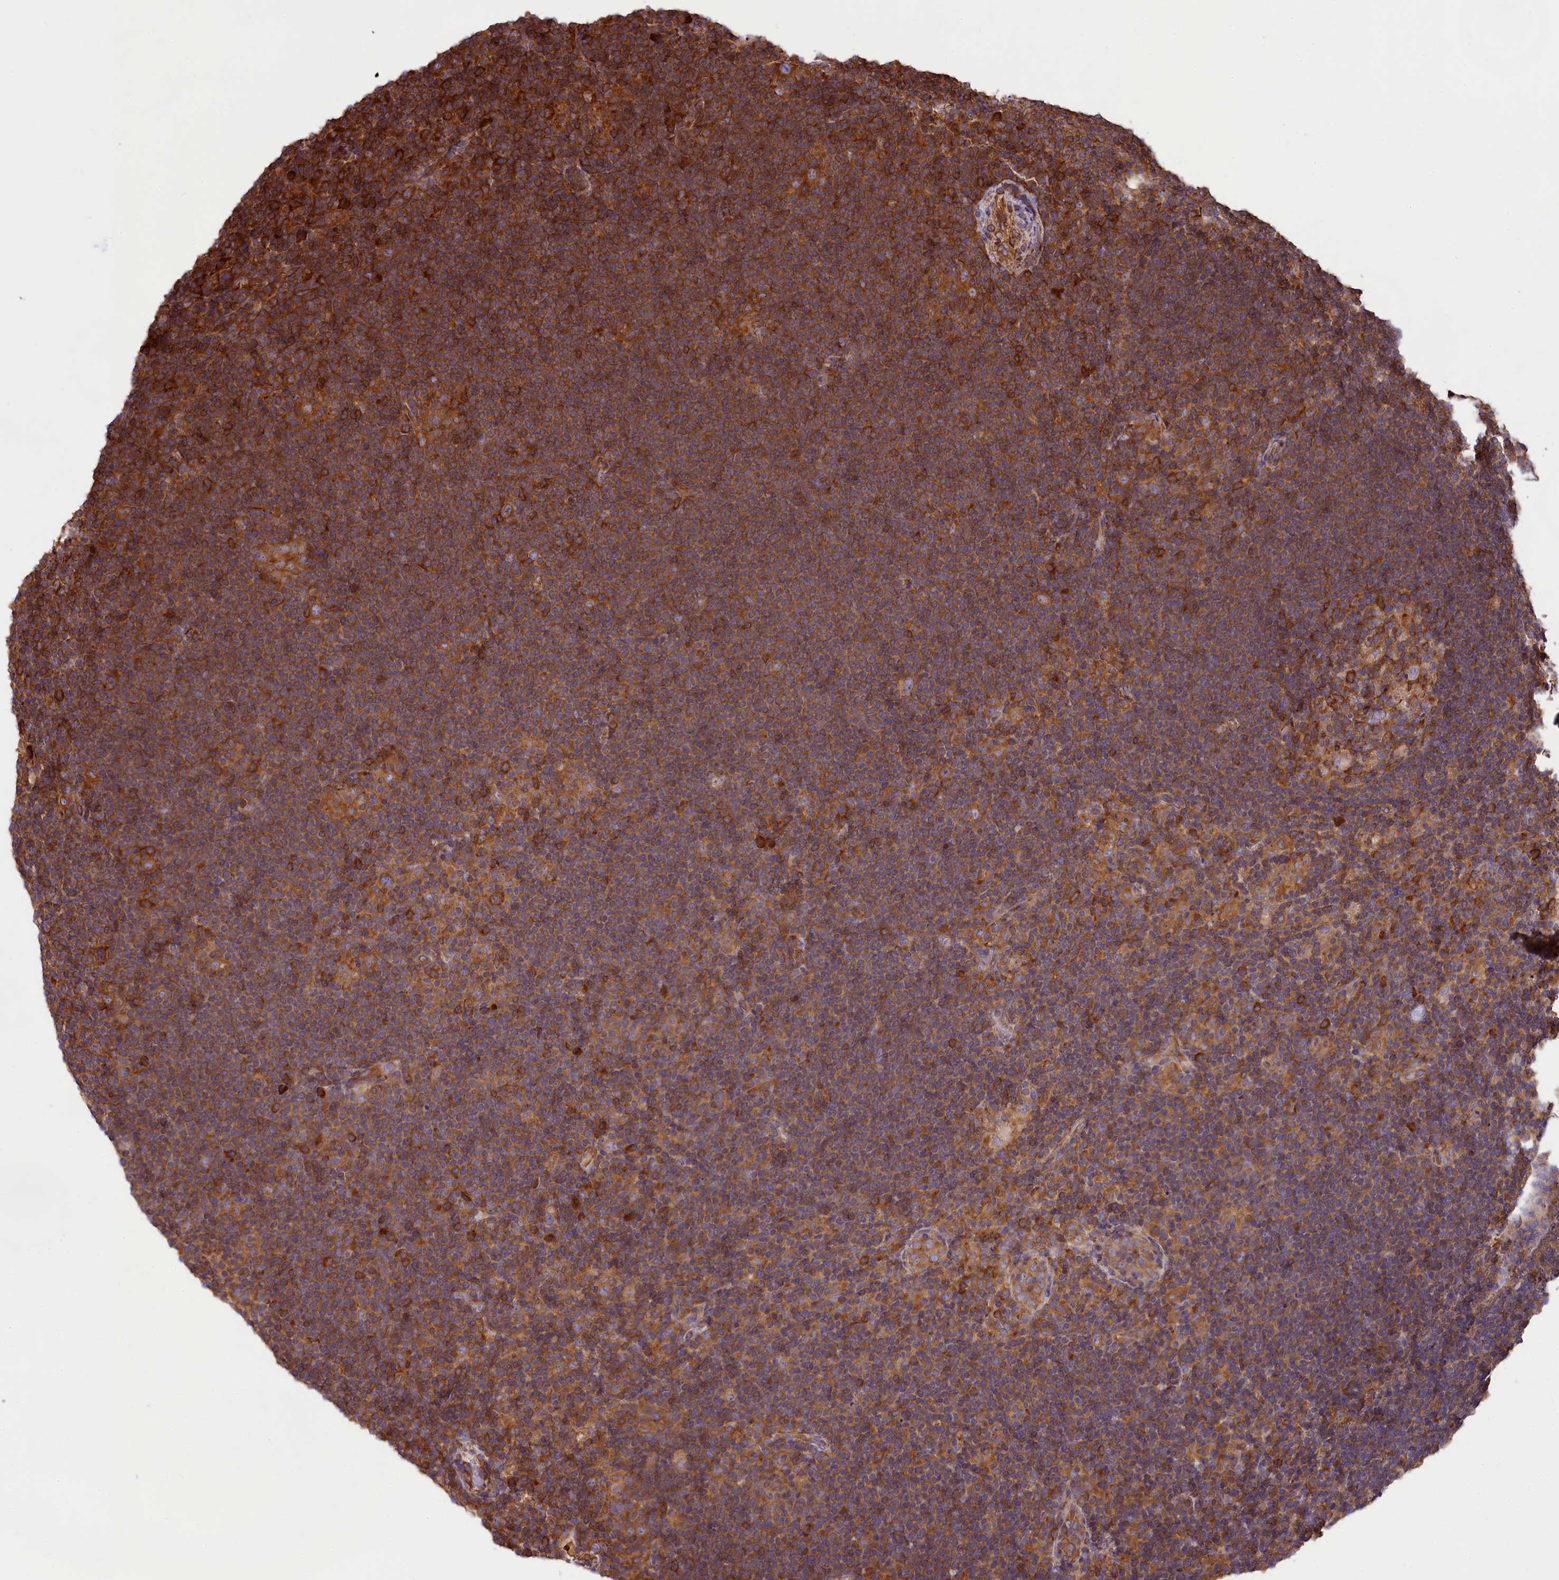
{"staining": {"intensity": "strong", "quantity": ">75%", "location": "cytoplasmic/membranous"}, "tissue": "lymphoma", "cell_type": "Tumor cells", "image_type": "cancer", "snomed": [{"axis": "morphology", "description": "Hodgkin's disease, NOS"}, {"axis": "topography", "description": "Lymph node"}], "caption": "Strong cytoplasmic/membranous protein expression is seen in about >75% of tumor cells in lymphoma.", "gene": "GYS1", "patient": {"sex": "female", "age": 57}}